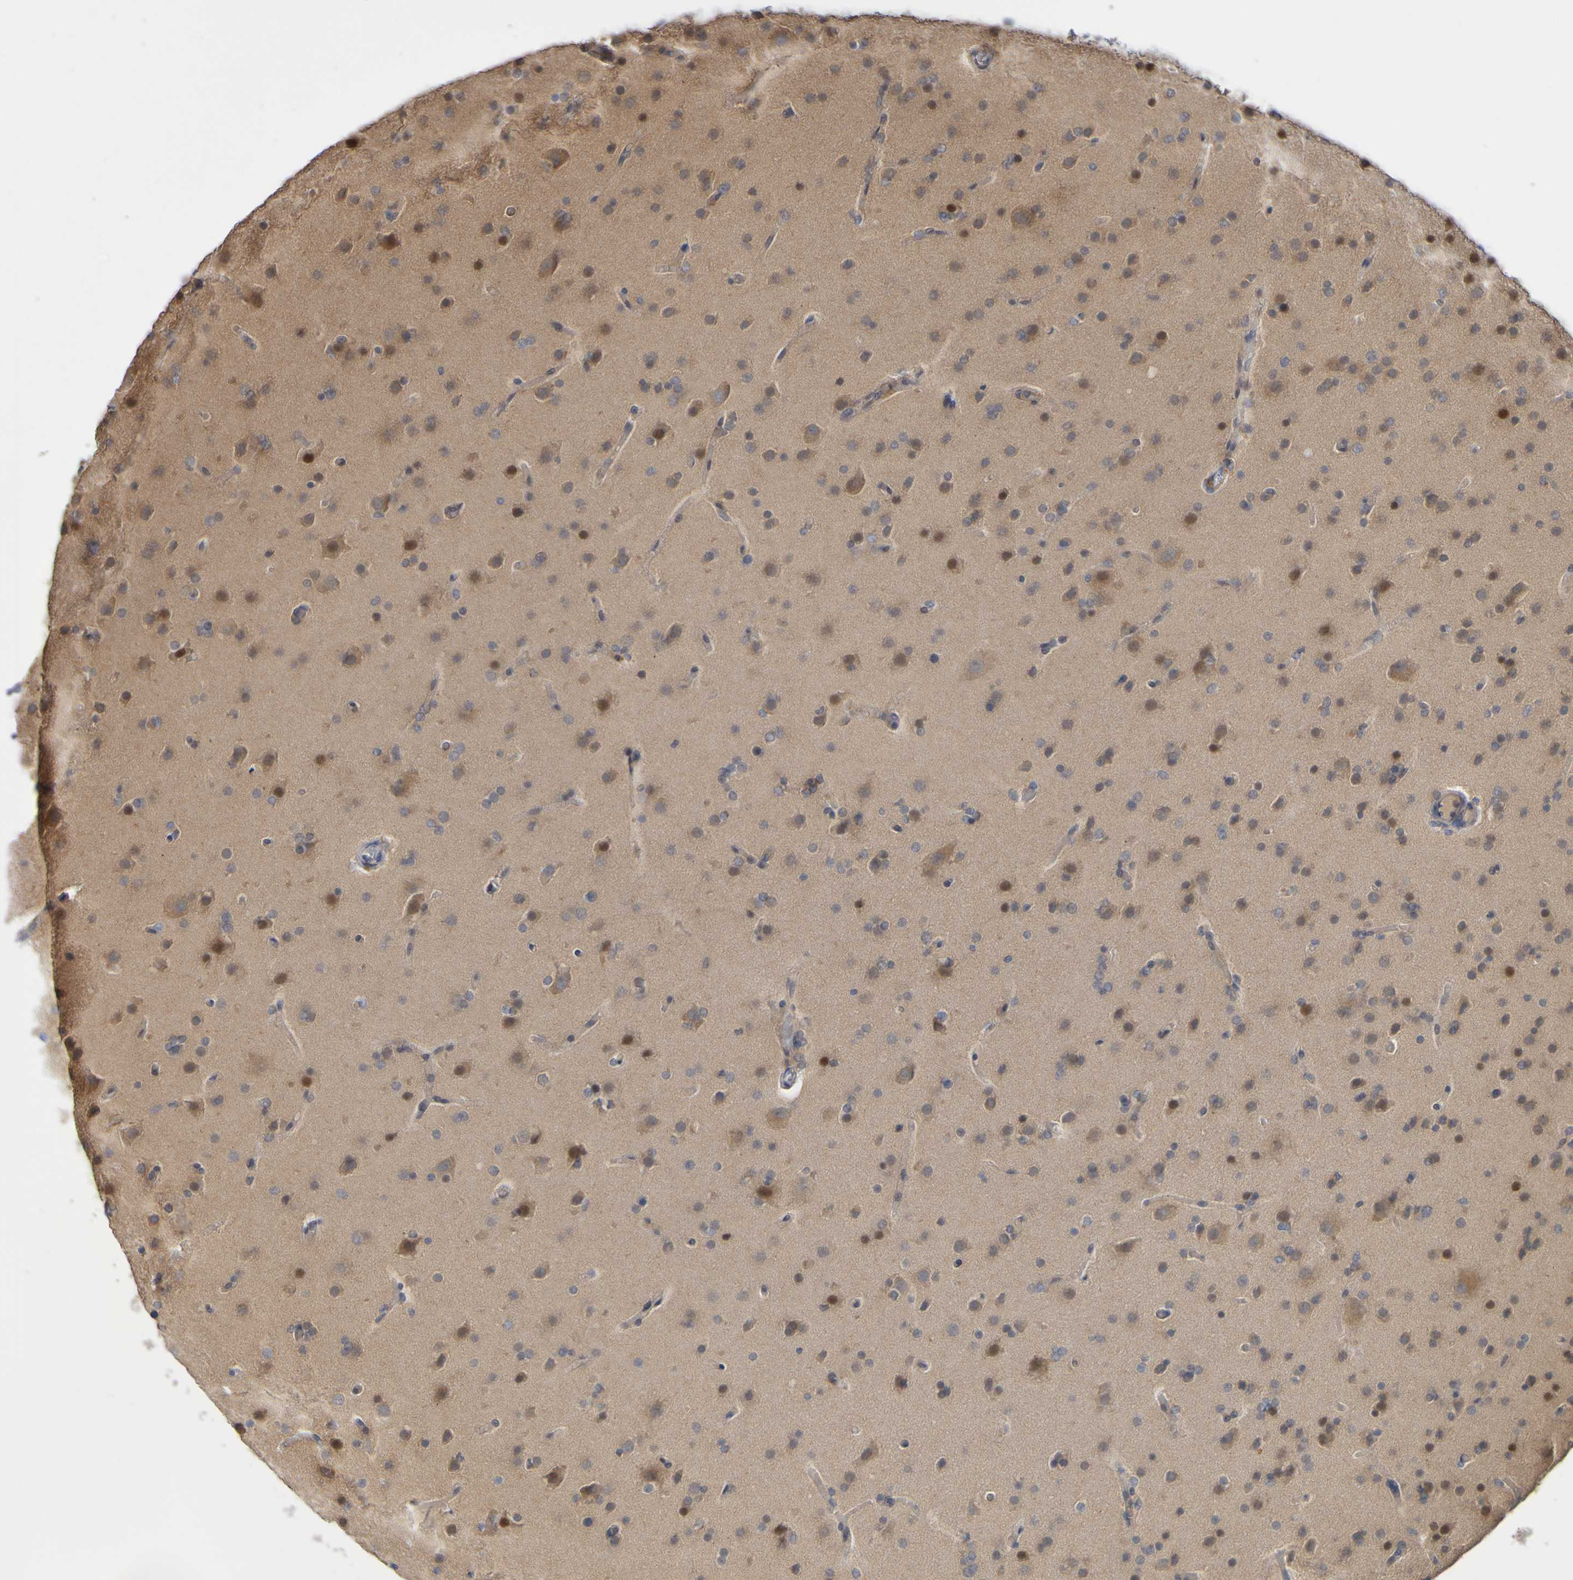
{"staining": {"intensity": "moderate", "quantity": "25%-75%", "location": "cytoplasmic/membranous,nuclear"}, "tissue": "glioma", "cell_type": "Tumor cells", "image_type": "cancer", "snomed": [{"axis": "morphology", "description": "Glioma, malignant, High grade"}, {"axis": "topography", "description": "Cerebral cortex"}], "caption": "Moderate cytoplasmic/membranous and nuclear positivity for a protein is identified in about 25%-75% of tumor cells of malignant glioma (high-grade) using IHC.", "gene": "NAV2", "patient": {"sex": "female", "age": 36}}